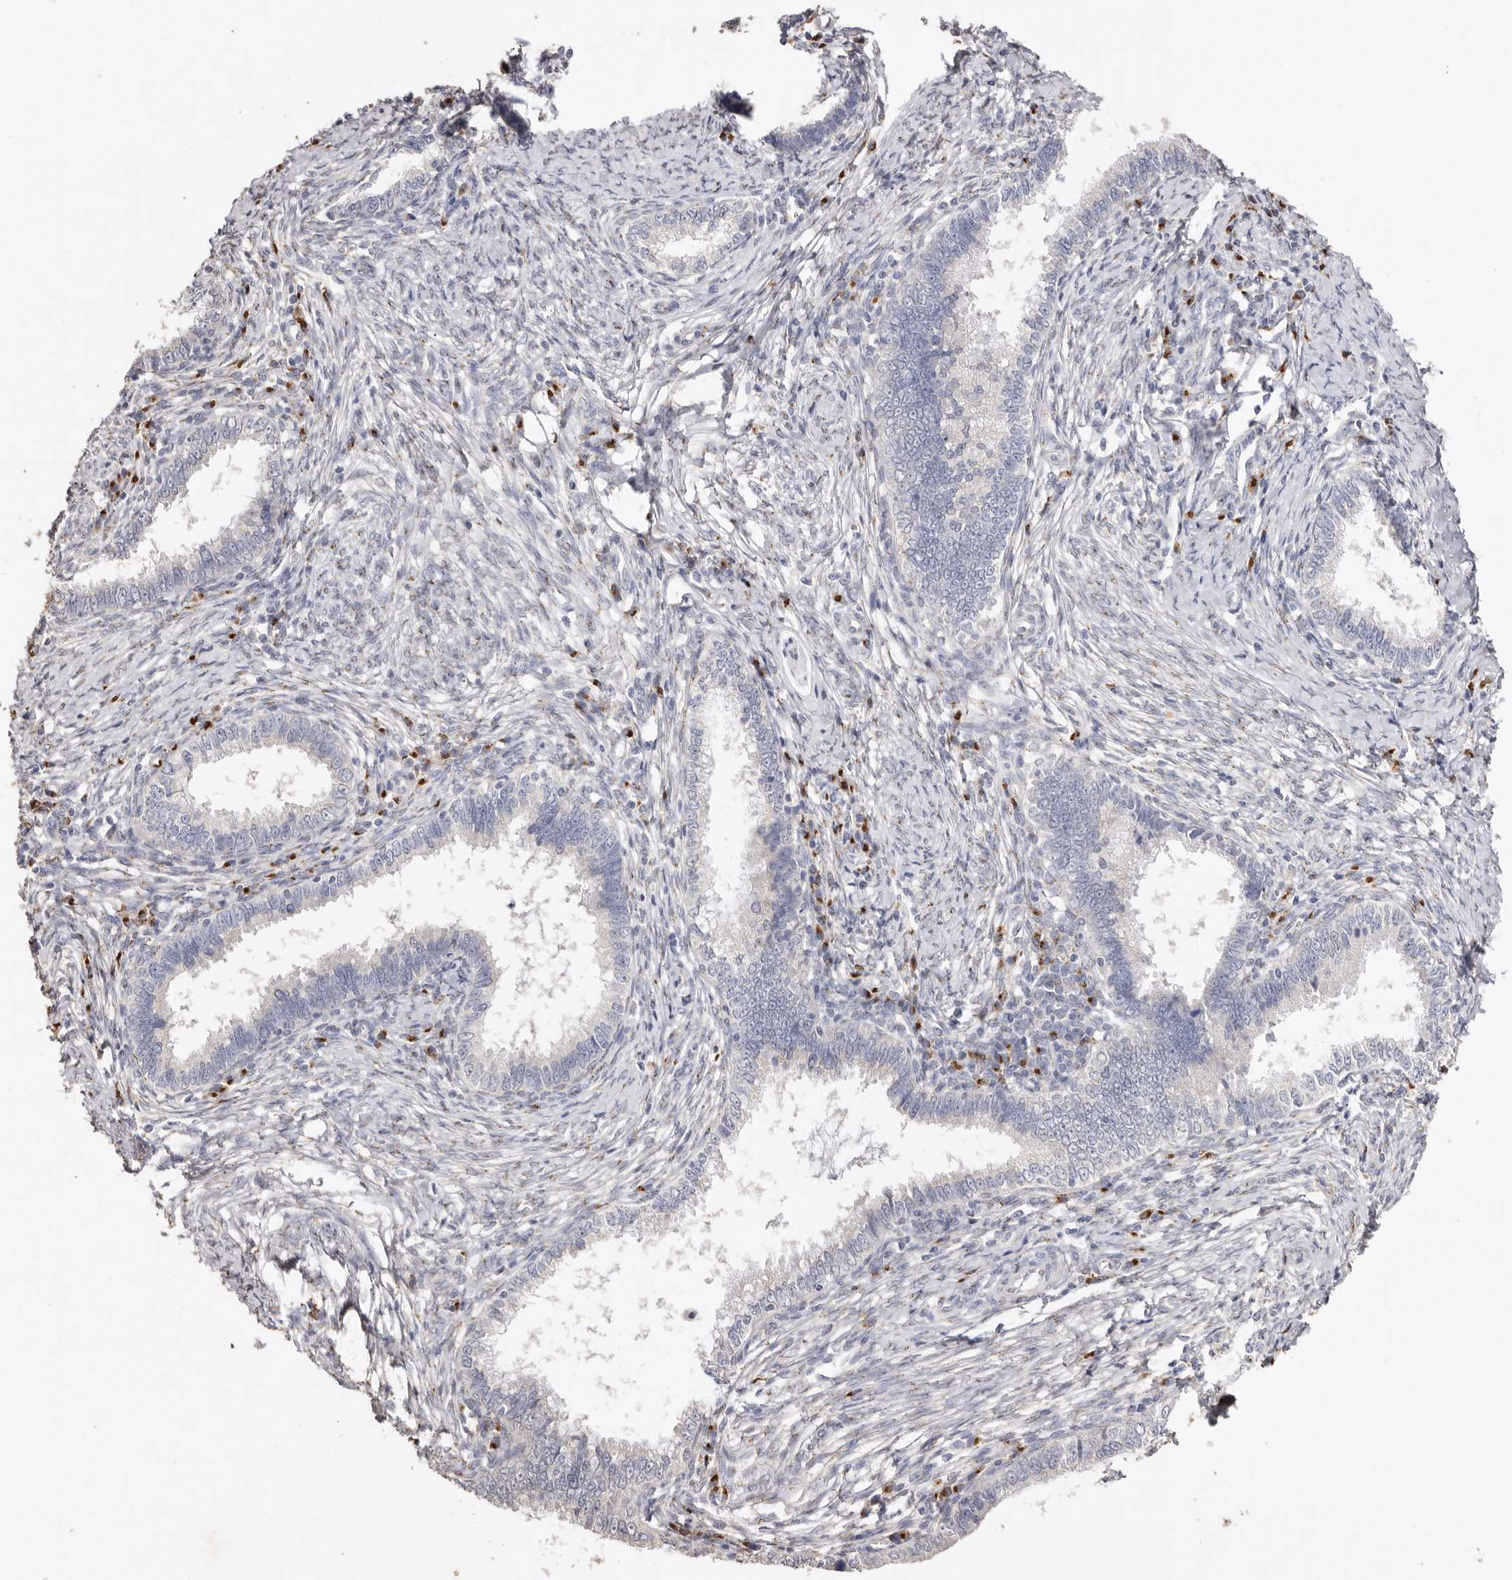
{"staining": {"intensity": "weak", "quantity": "<25%", "location": "cytoplasmic/membranous"}, "tissue": "cervical cancer", "cell_type": "Tumor cells", "image_type": "cancer", "snomed": [{"axis": "morphology", "description": "Adenocarcinoma, NOS"}, {"axis": "topography", "description": "Cervix"}], "caption": "The immunohistochemistry histopathology image has no significant staining in tumor cells of adenocarcinoma (cervical) tissue. (DAB (3,3'-diaminobenzidine) IHC, high magnification).", "gene": "LGALS7B", "patient": {"sex": "female", "age": 36}}